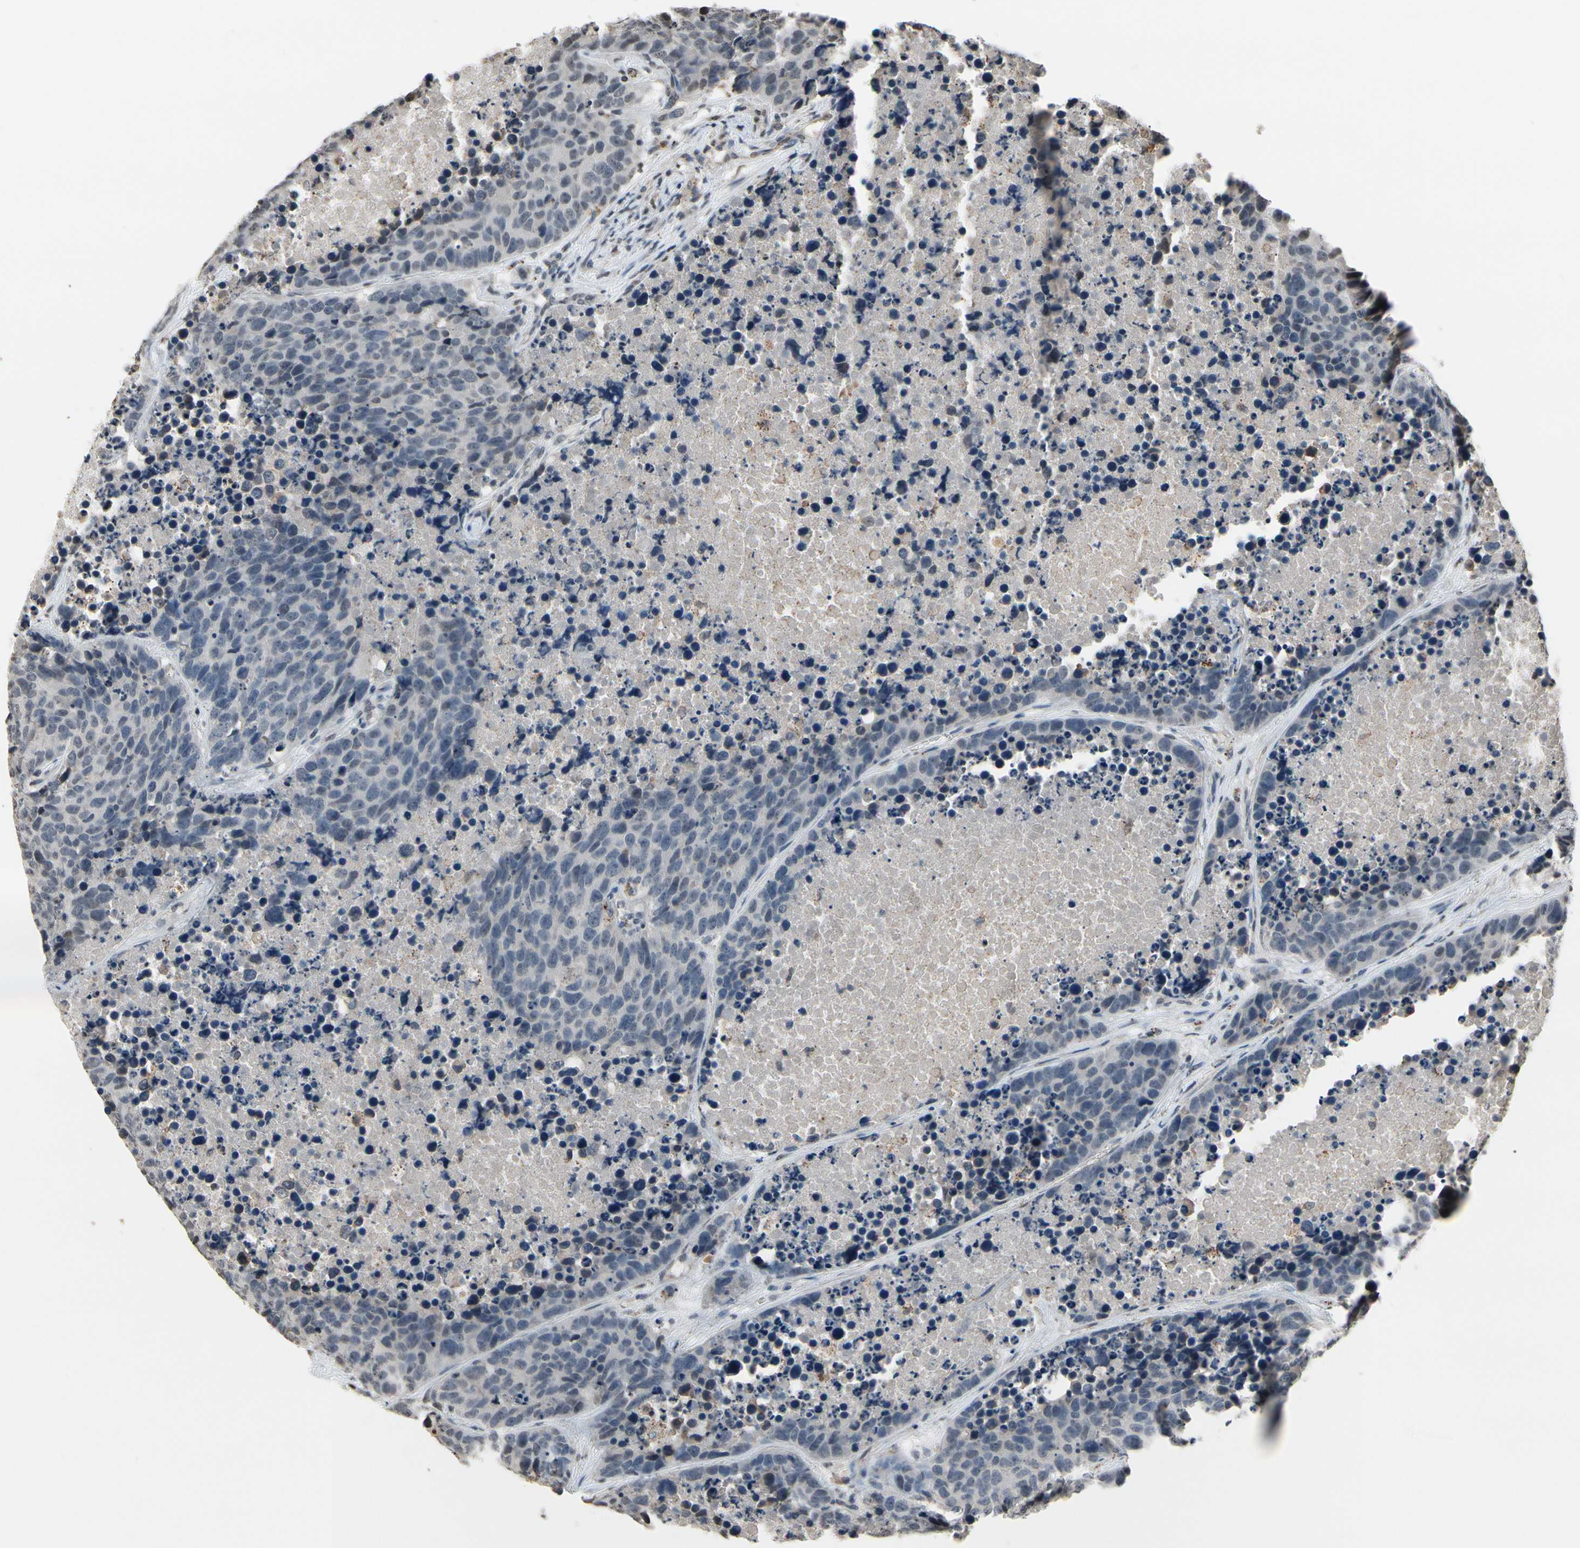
{"staining": {"intensity": "negative", "quantity": "none", "location": "none"}, "tissue": "carcinoid", "cell_type": "Tumor cells", "image_type": "cancer", "snomed": [{"axis": "morphology", "description": "Carcinoid, malignant, NOS"}, {"axis": "topography", "description": "Lung"}], "caption": "Immunohistochemistry (IHC) image of carcinoid (malignant) stained for a protein (brown), which exhibits no expression in tumor cells.", "gene": "HIPK2", "patient": {"sex": "male", "age": 60}}